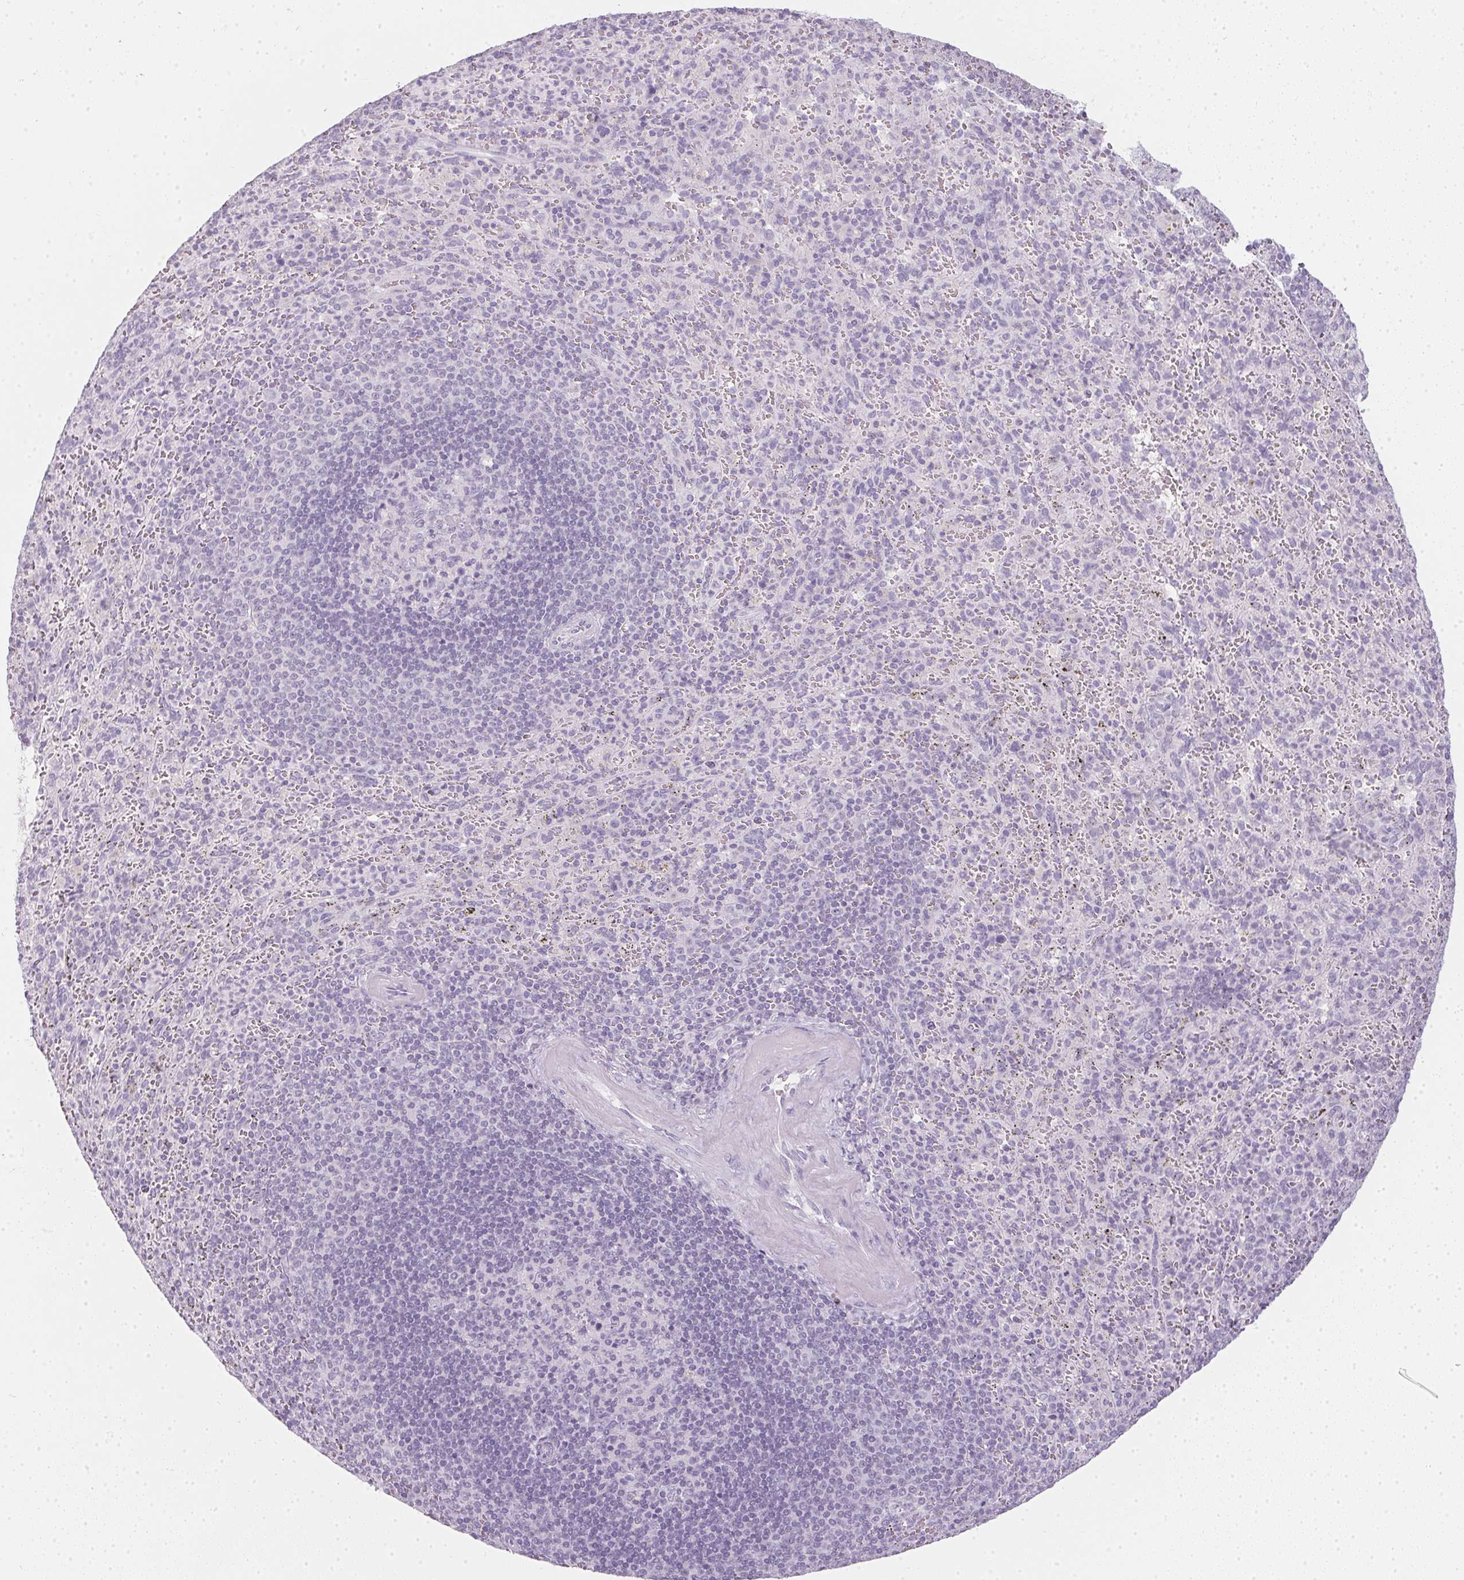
{"staining": {"intensity": "negative", "quantity": "none", "location": "none"}, "tissue": "spleen", "cell_type": "Cells in red pulp", "image_type": "normal", "snomed": [{"axis": "morphology", "description": "Normal tissue, NOS"}, {"axis": "topography", "description": "Spleen"}], "caption": "The IHC photomicrograph has no significant staining in cells in red pulp of spleen.", "gene": "TMEM72", "patient": {"sex": "male", "age": 57}}